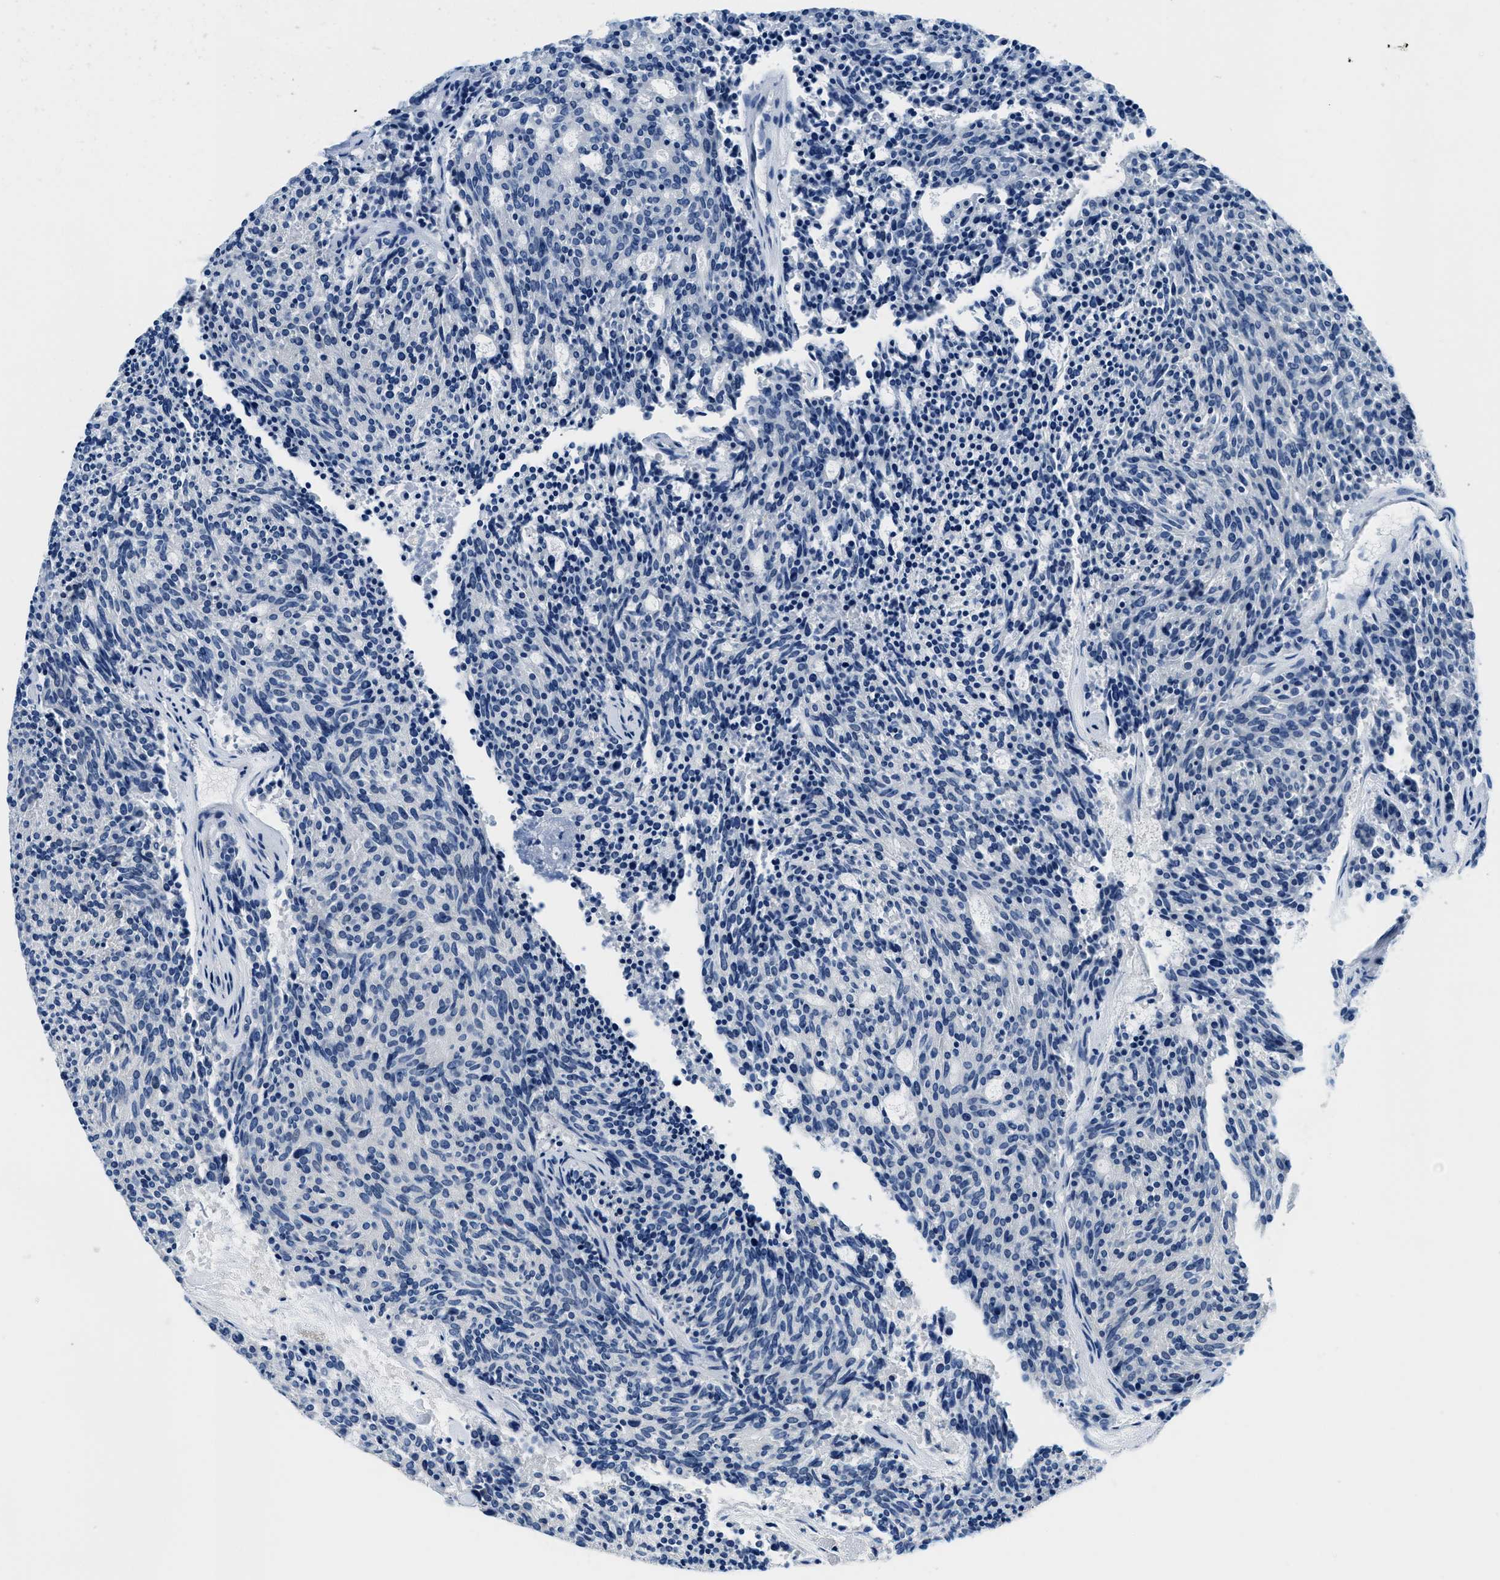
{"staining": {"intensity": "negative", "quantity": "none", "location": "none"}, "tissue": "carcinoid", "cell_type": "Tumor cells", "image_type": "cancer", "snomed": [{"axis": "morphology", "description": "Carcinoid, malignant, NOS"}, {"axis": "topography", "description": "Pancreas"}], "caption": "This photomicrograph is of carcinoid stained with immunohistochemistry to label a protein in brown with the nuclei are counter-stained blue. There is no expression in tumor cells.", "gene": "GSTM3", "patient": {"sex": "female", "age": 54}}